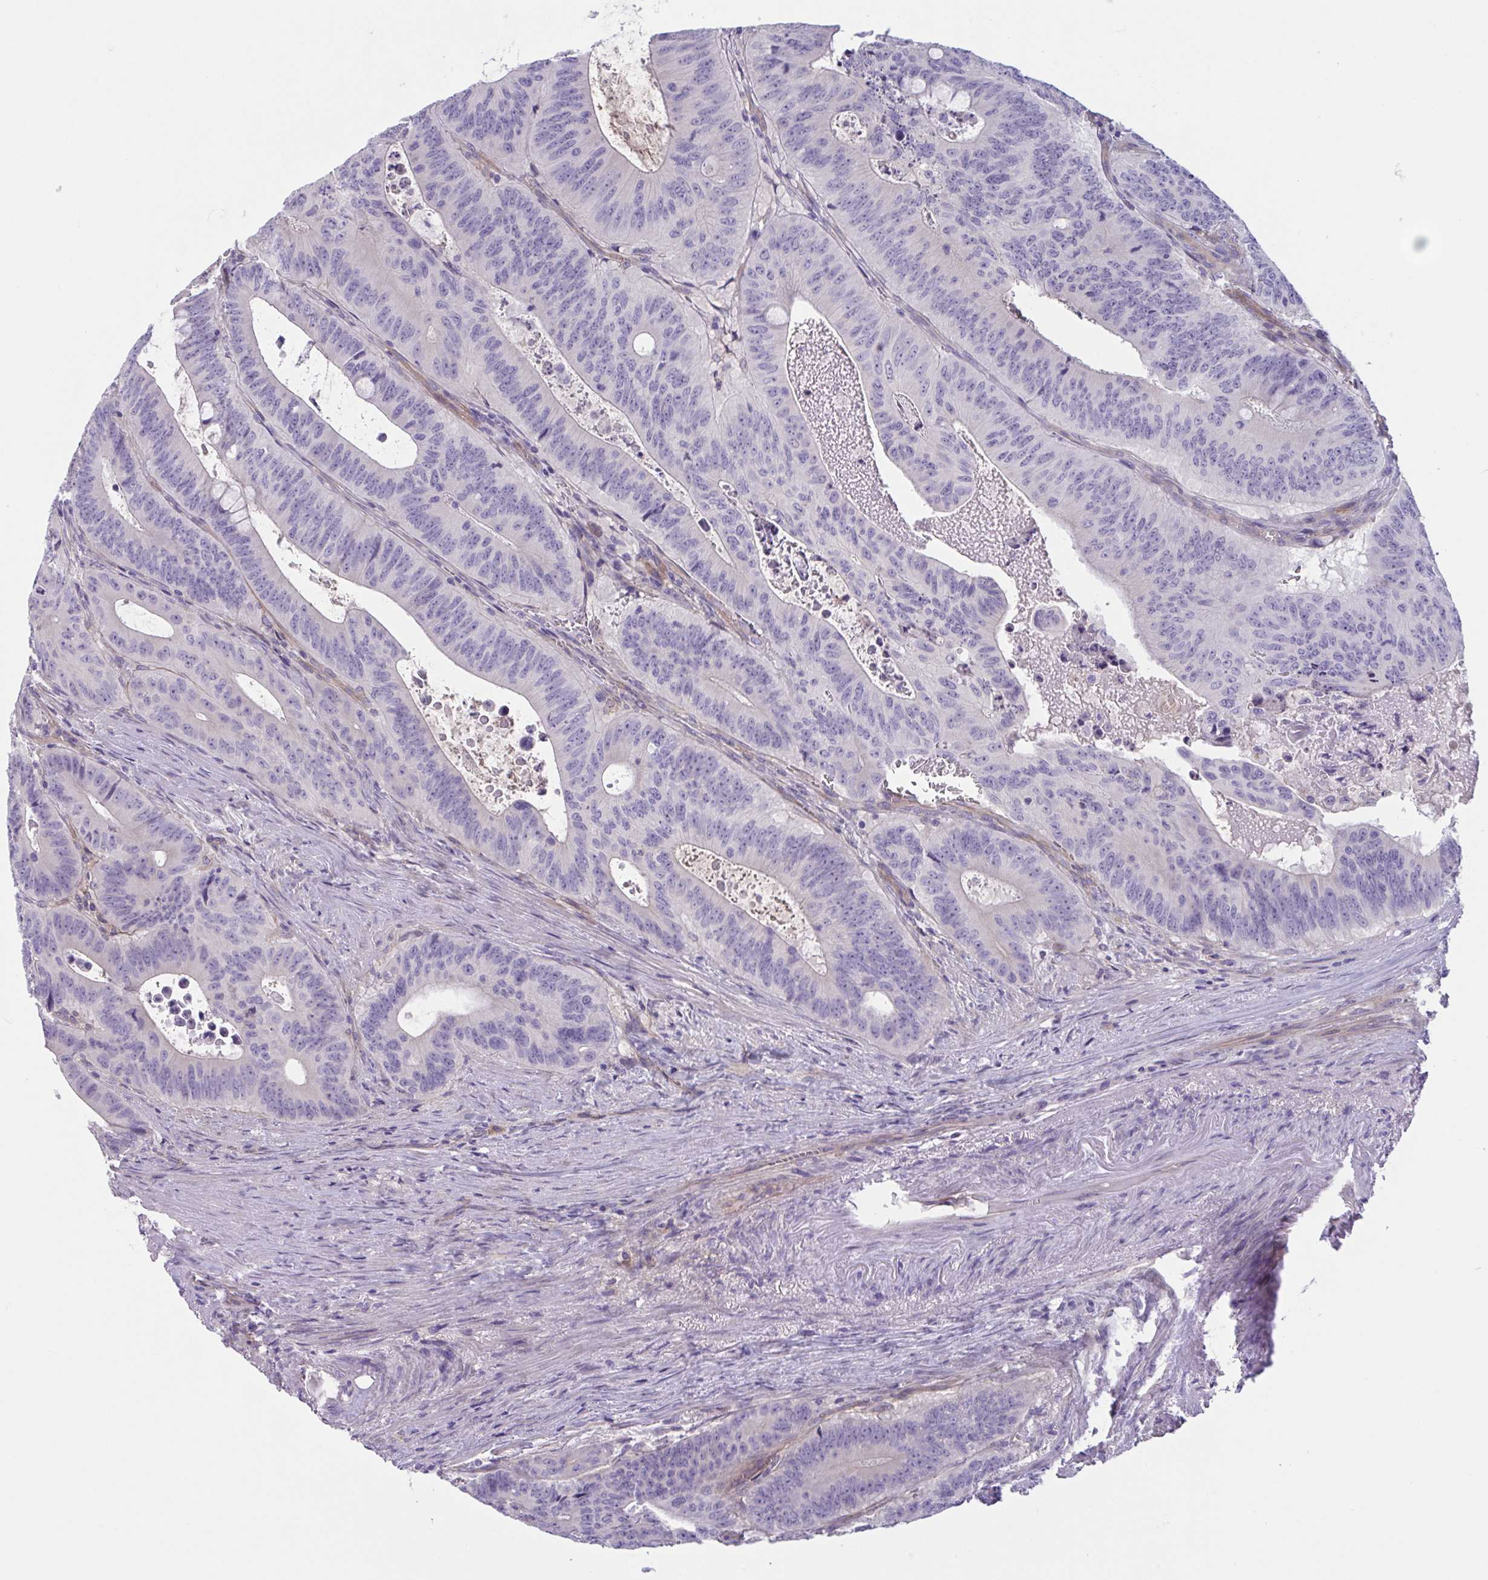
{"staining": {"intensity": "negative", "quantity": "none", "location": "none"}, "tissue": "colorectal cancer", "cell_type": "Tumor cells", "image_type": "cancer", "snomed": [{"axis": "morphology", "description": "Adenocarcinoma, NOS"}, {"axis": "topography", "description": "Colon"}], "caption": "Protein analysis of colorectal cancer exhibits no significant expression in tumor cells.", "gene": "TTC7B", "patient": {"sex": "male", "age": 62}}